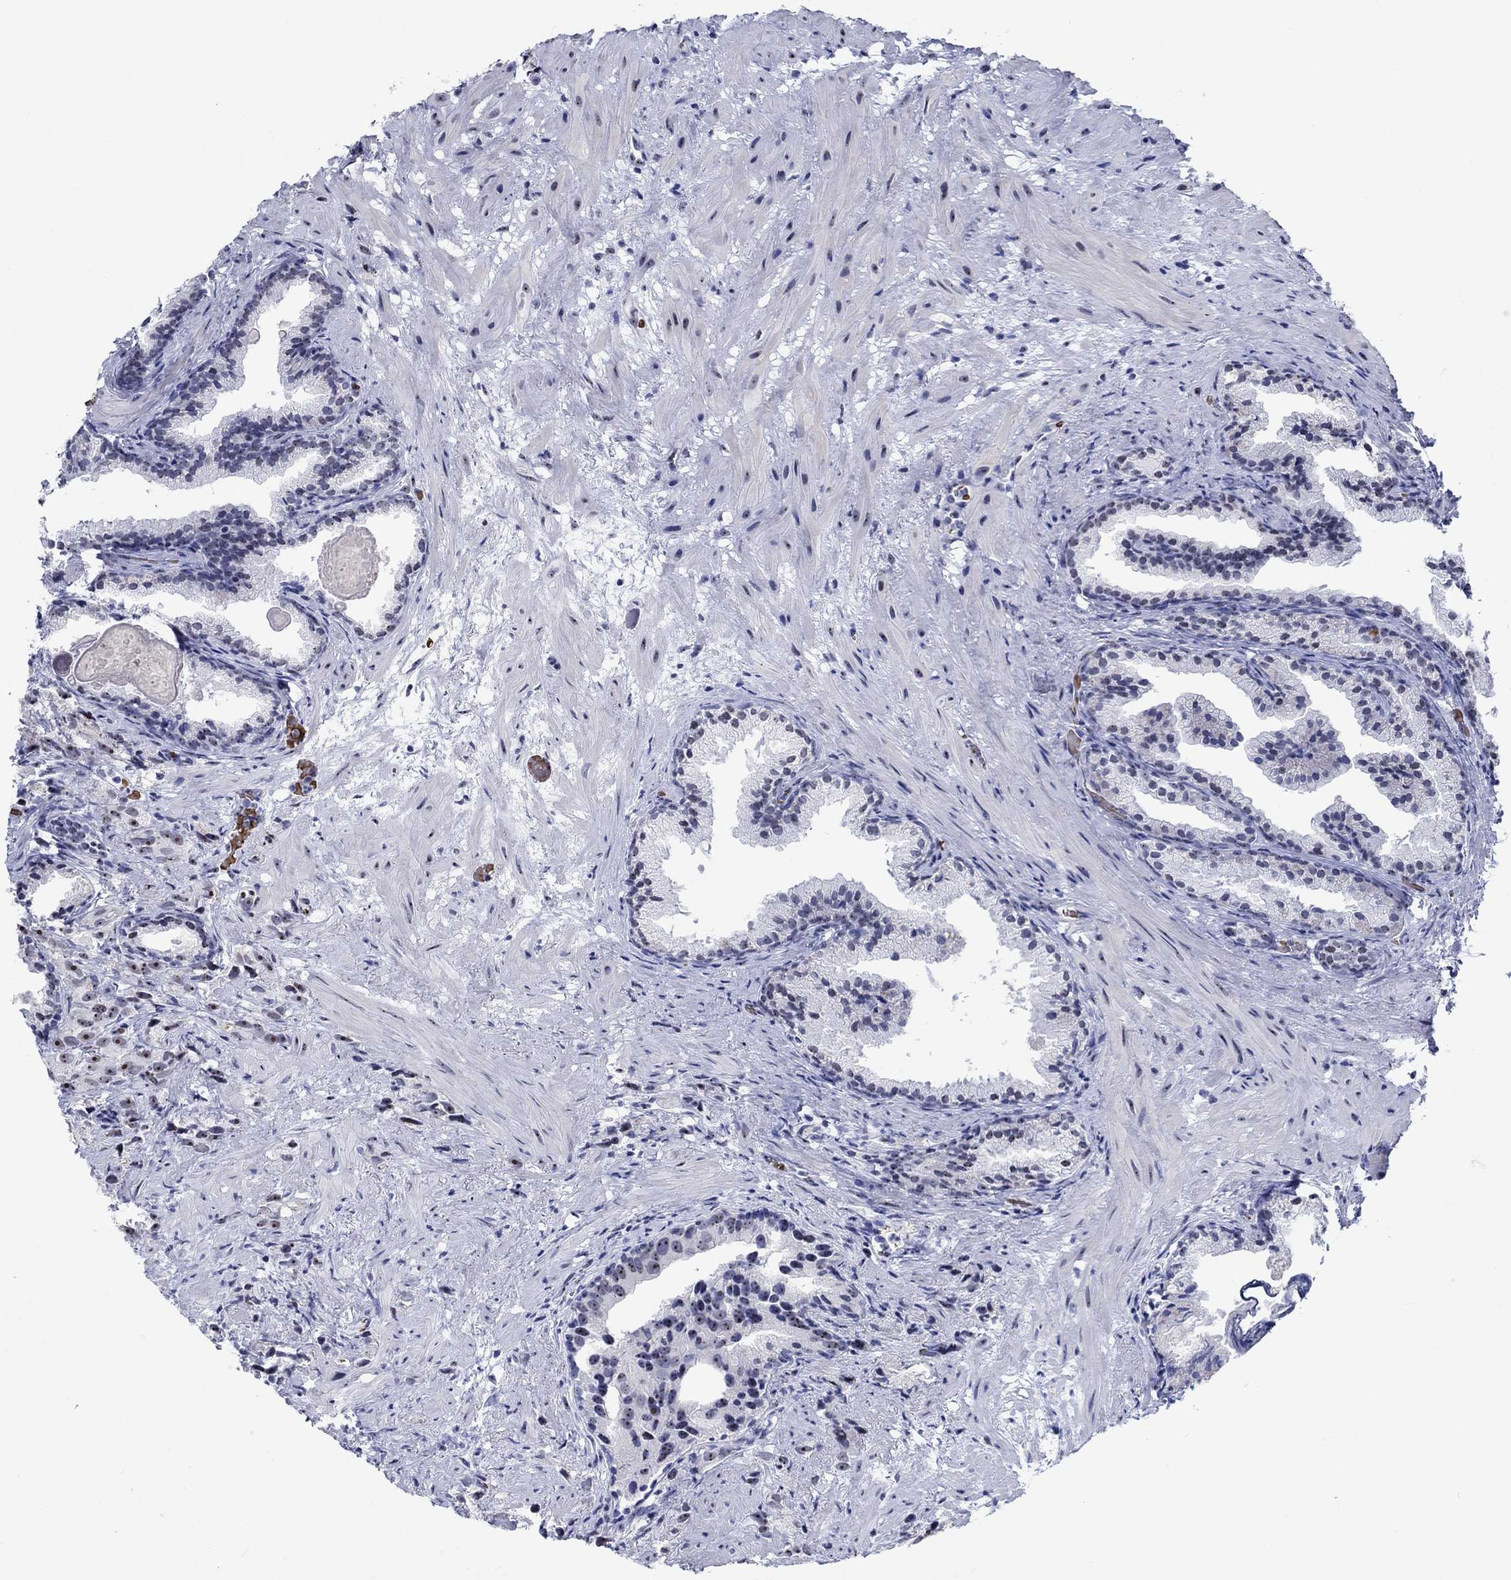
{"staining": {"intensity": "strong", "quantity": "<25%", "location": "nuclear"}, "tissue": "prostate cancer", "cell_type": "Tumor cells", "image_type": "cancer", "snomed": [{"axis": "morphology", "description": "Adenocarcinoma, High grade"}, {"axis": "topography", "description": "Prostate"}], "caption": "Prostate cancer stained with immunohistochemistry (IHC) exhibits strong nuclear positivity in about <25% of tumor cells. (DAB (3,3'-diaminobenzidine) = brown stain, brightfield microscopy at high magnification).", "gene": "ZNF446", "patient": {"sex": "male", "age": 90}}